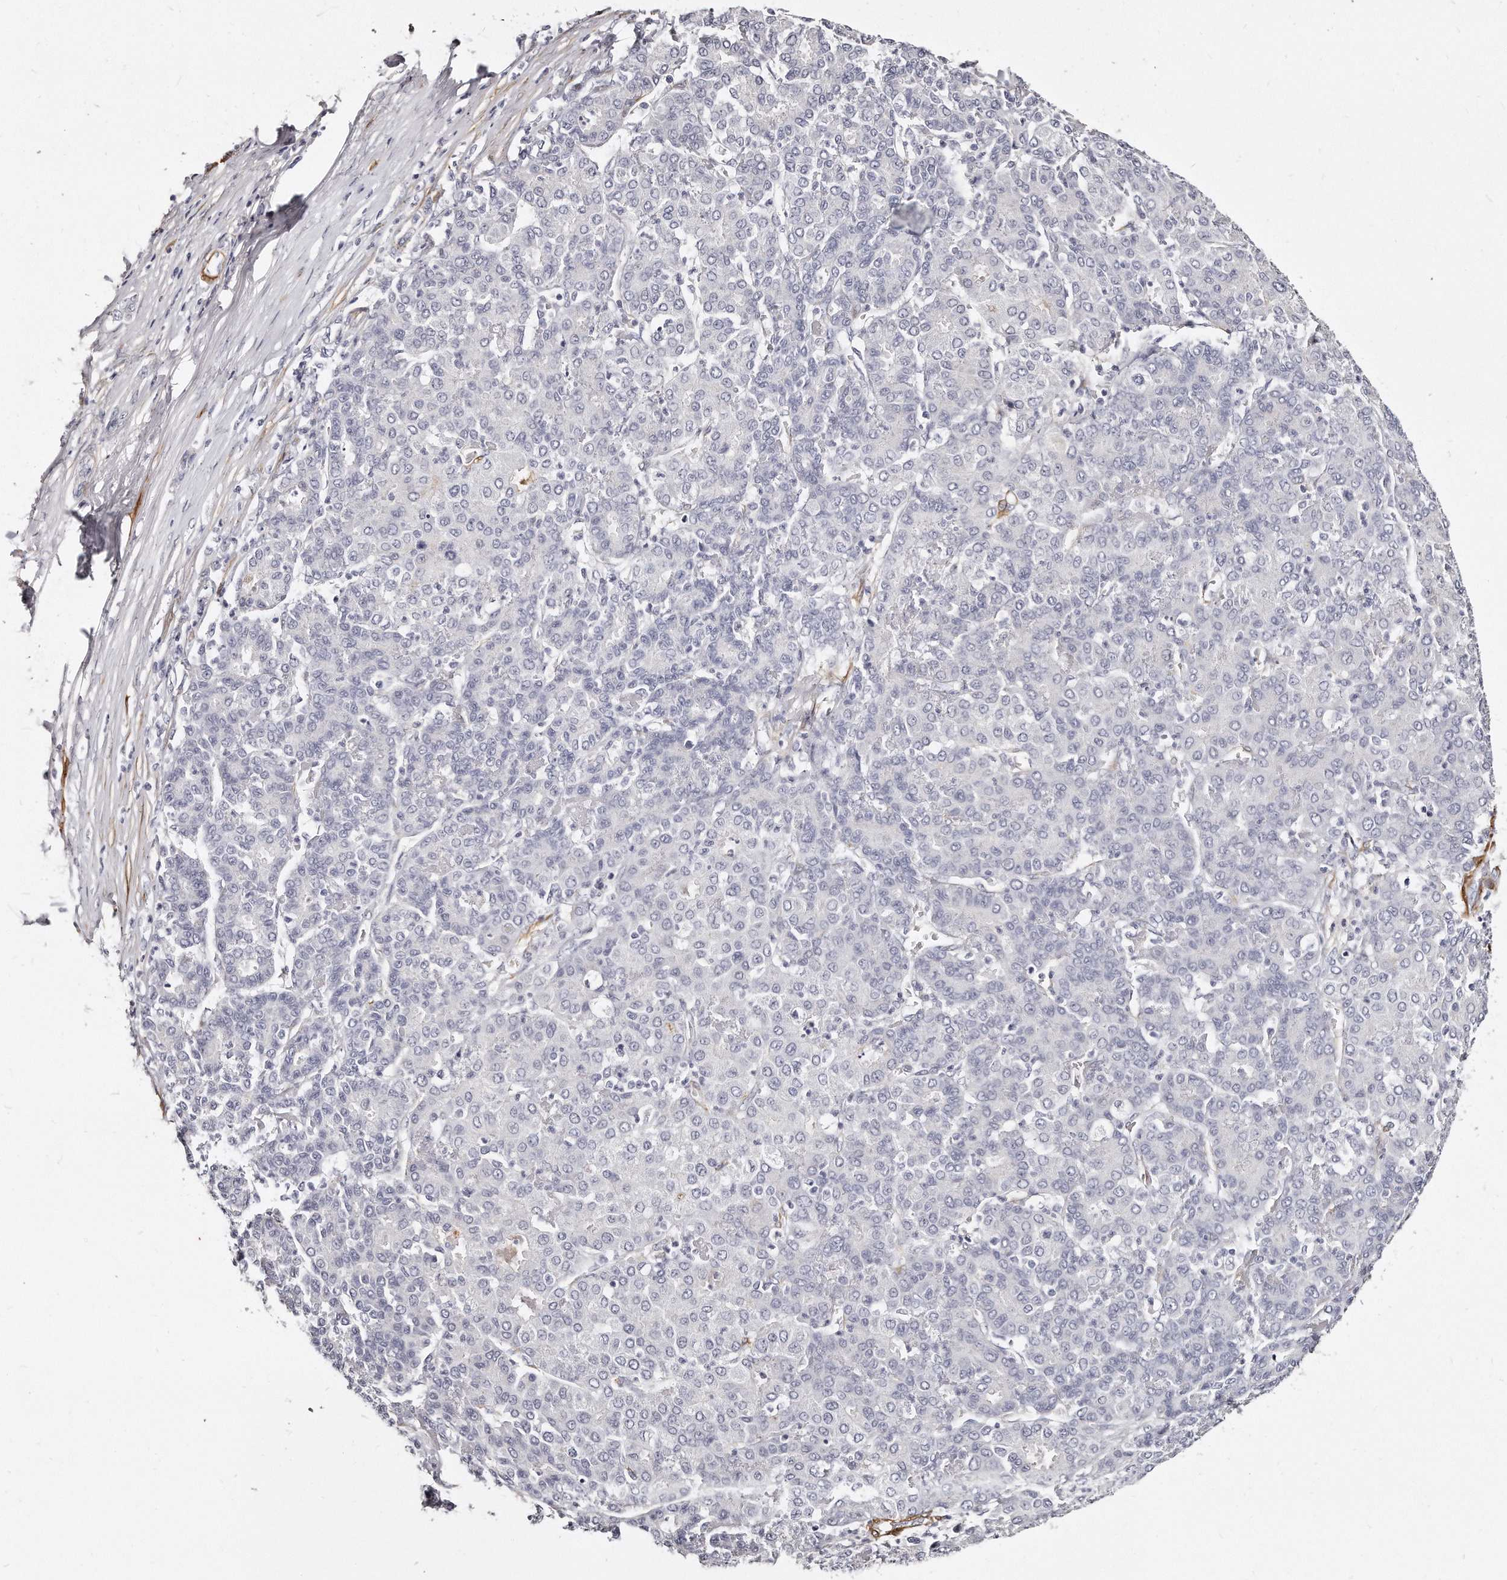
{"staining": {"intensity": "negative", "quantity": "none", "location": "none"}, "tissue": "liver cancer", "cell_type": "Tumor cells", "image_type": "cancer", "snomed": [{"axis": "morphology", "description": "Carcinoma, Hepatocellular, NOS"}, {"axis": "topography", "description": "Liver"}], "caption": "Tumor cells are negative for protein expression in human hepatocellular carcinoma (liver).", "gene": "LMOD1", "patient": {"sex": "male", "age": 65}}